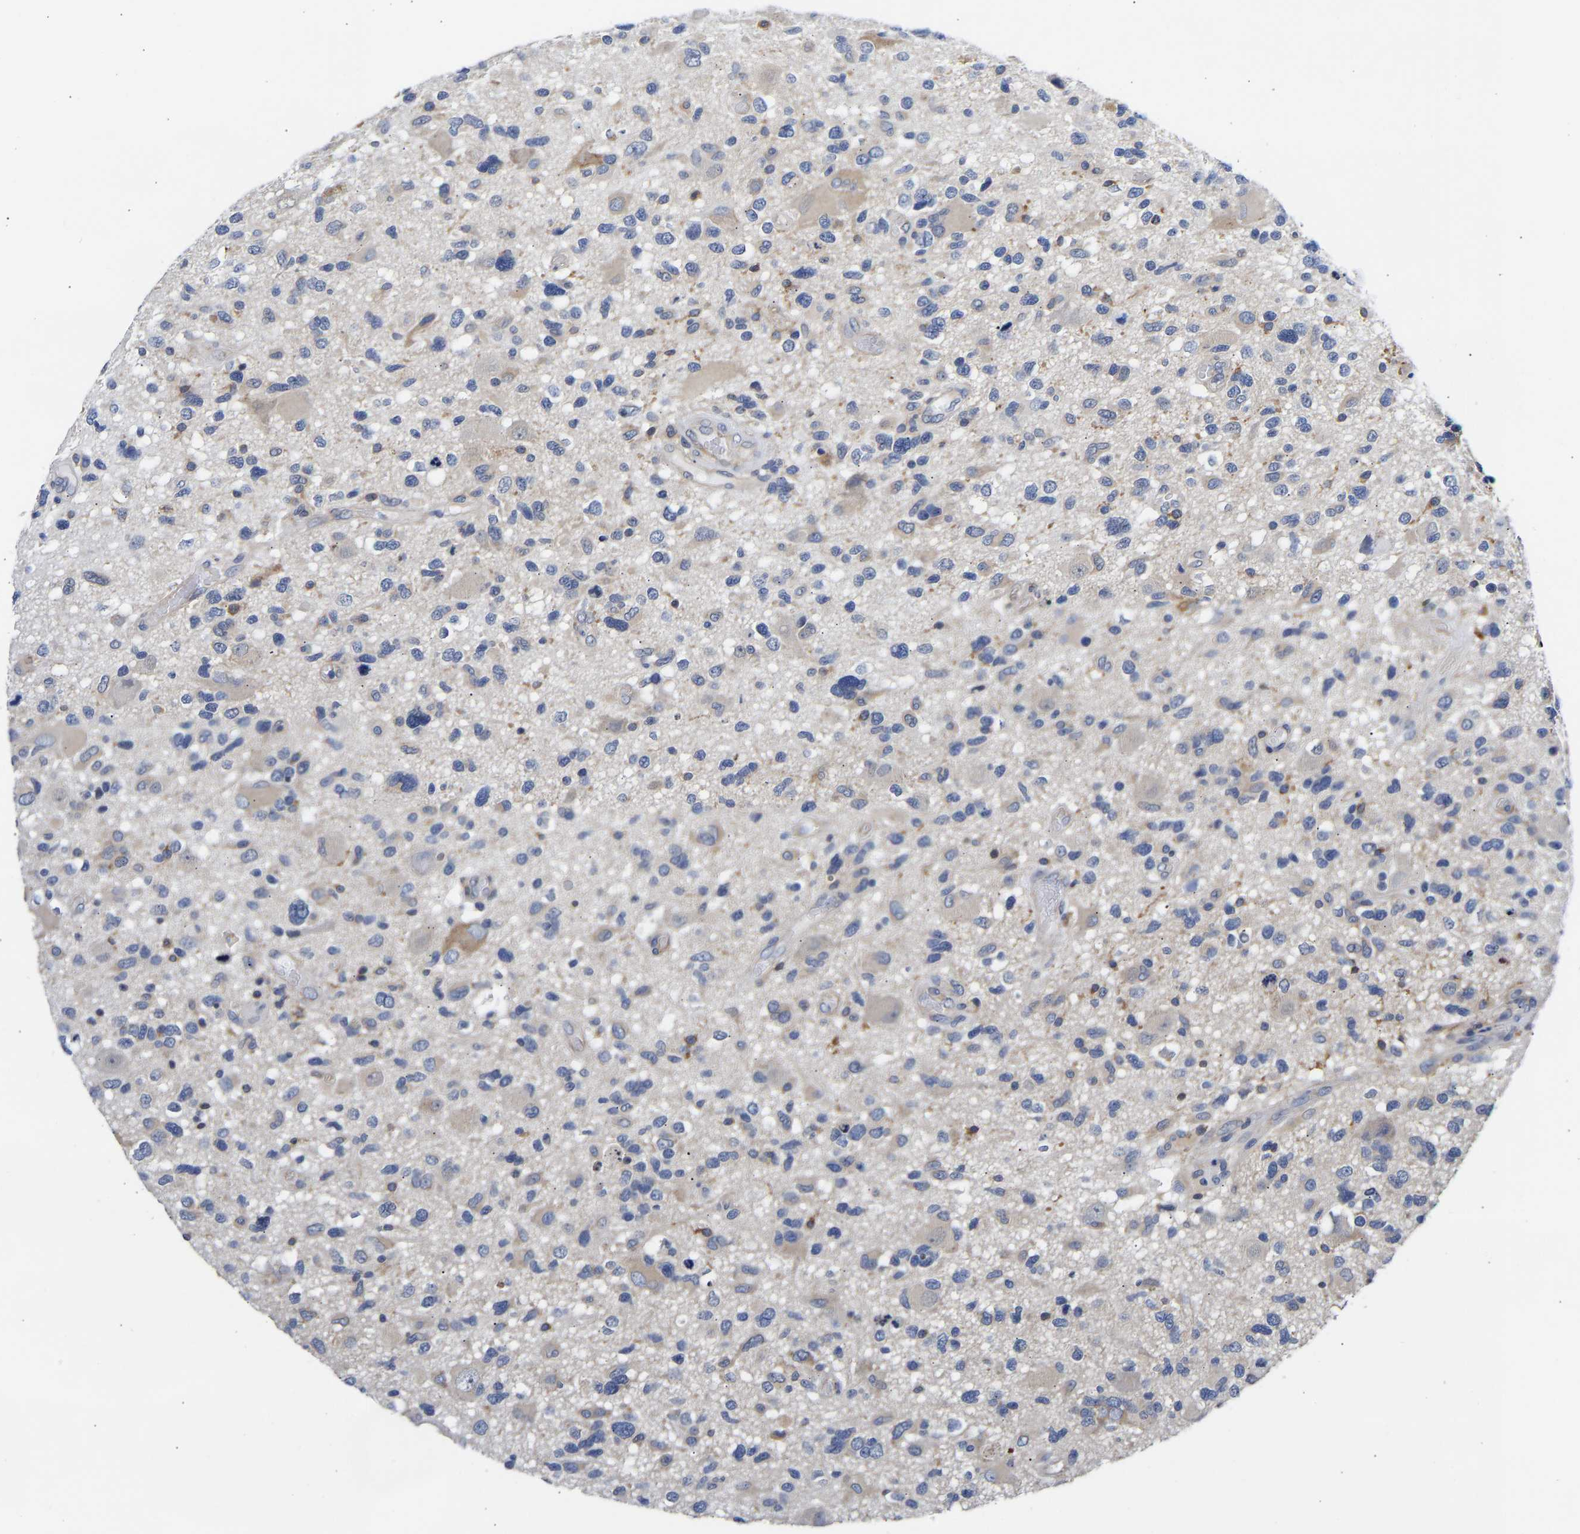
{"staining": {"intensity": "negative", "quantity": "none", "location": "none"}, "tissue": "glioma", "cell_type": "Tumor cells", "image_type": "cancer", "snomed": [{"axis": "morphology", "description": "Glioma, malignant, High grade"}, {"axis": "topography", "description": "Brain"}], "caption": "Glioma was stained to show a protein in brown. There is no significant positivity in tumor cells.", "gene": "CCDC6", "patient": {"sex": "male", "age": 33}}